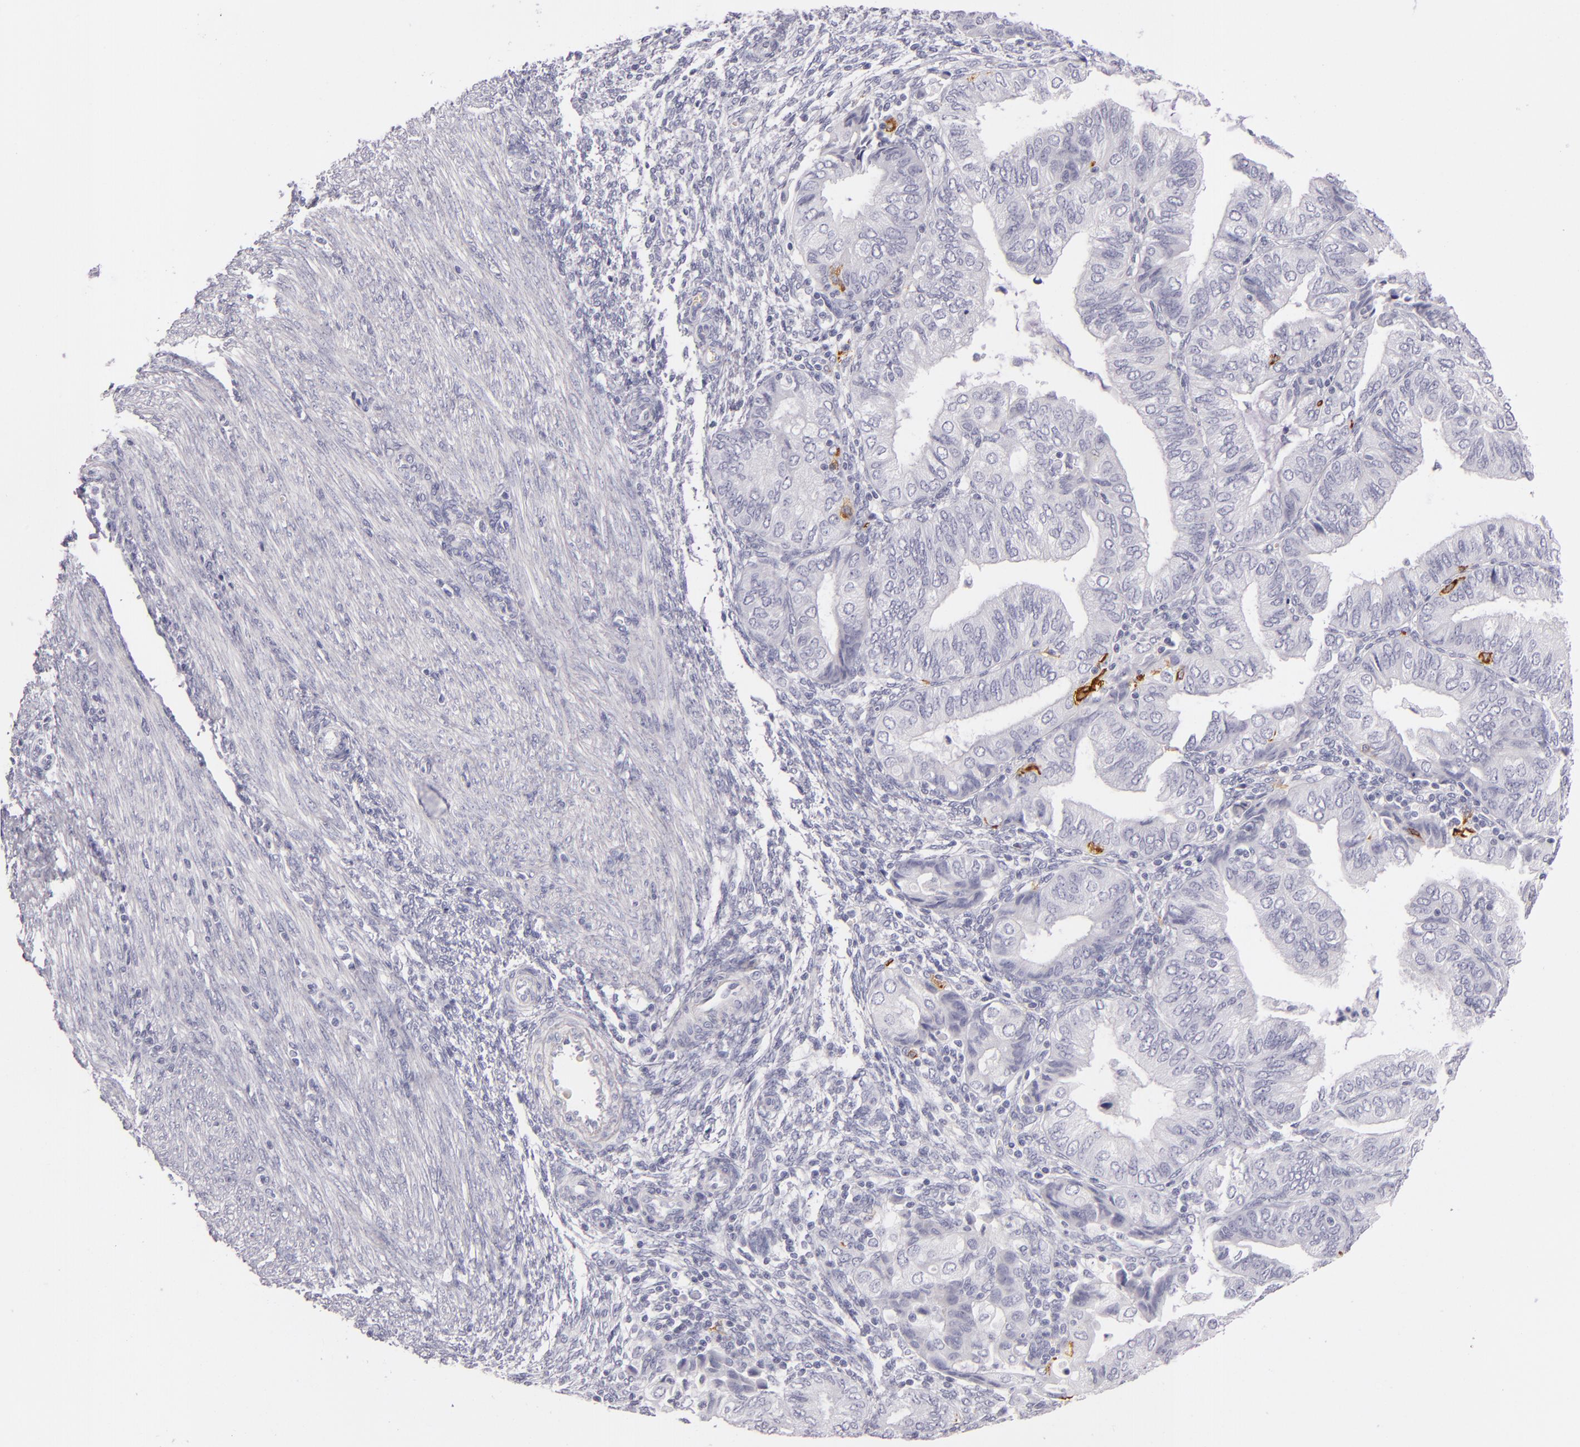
{"staining": {"intensity": "negative", "quantity": "none", "location": "none"}, "tissue": "endometrial cancer", "cell_type": "Tumor cells", "image_type": "cancer", "snomed": [{"axis": "morphology", "description": "Adenocarcinoma, NOS"}, {"axis": "topography", "description": "Endometrium"}], "caption": "Histopathology image shows no protein staining in tumor cells of endometrial cancer (adenocarcinoma) tissue.", "gene": "CD207", "patient": {"sex": "female", "age": 51}}